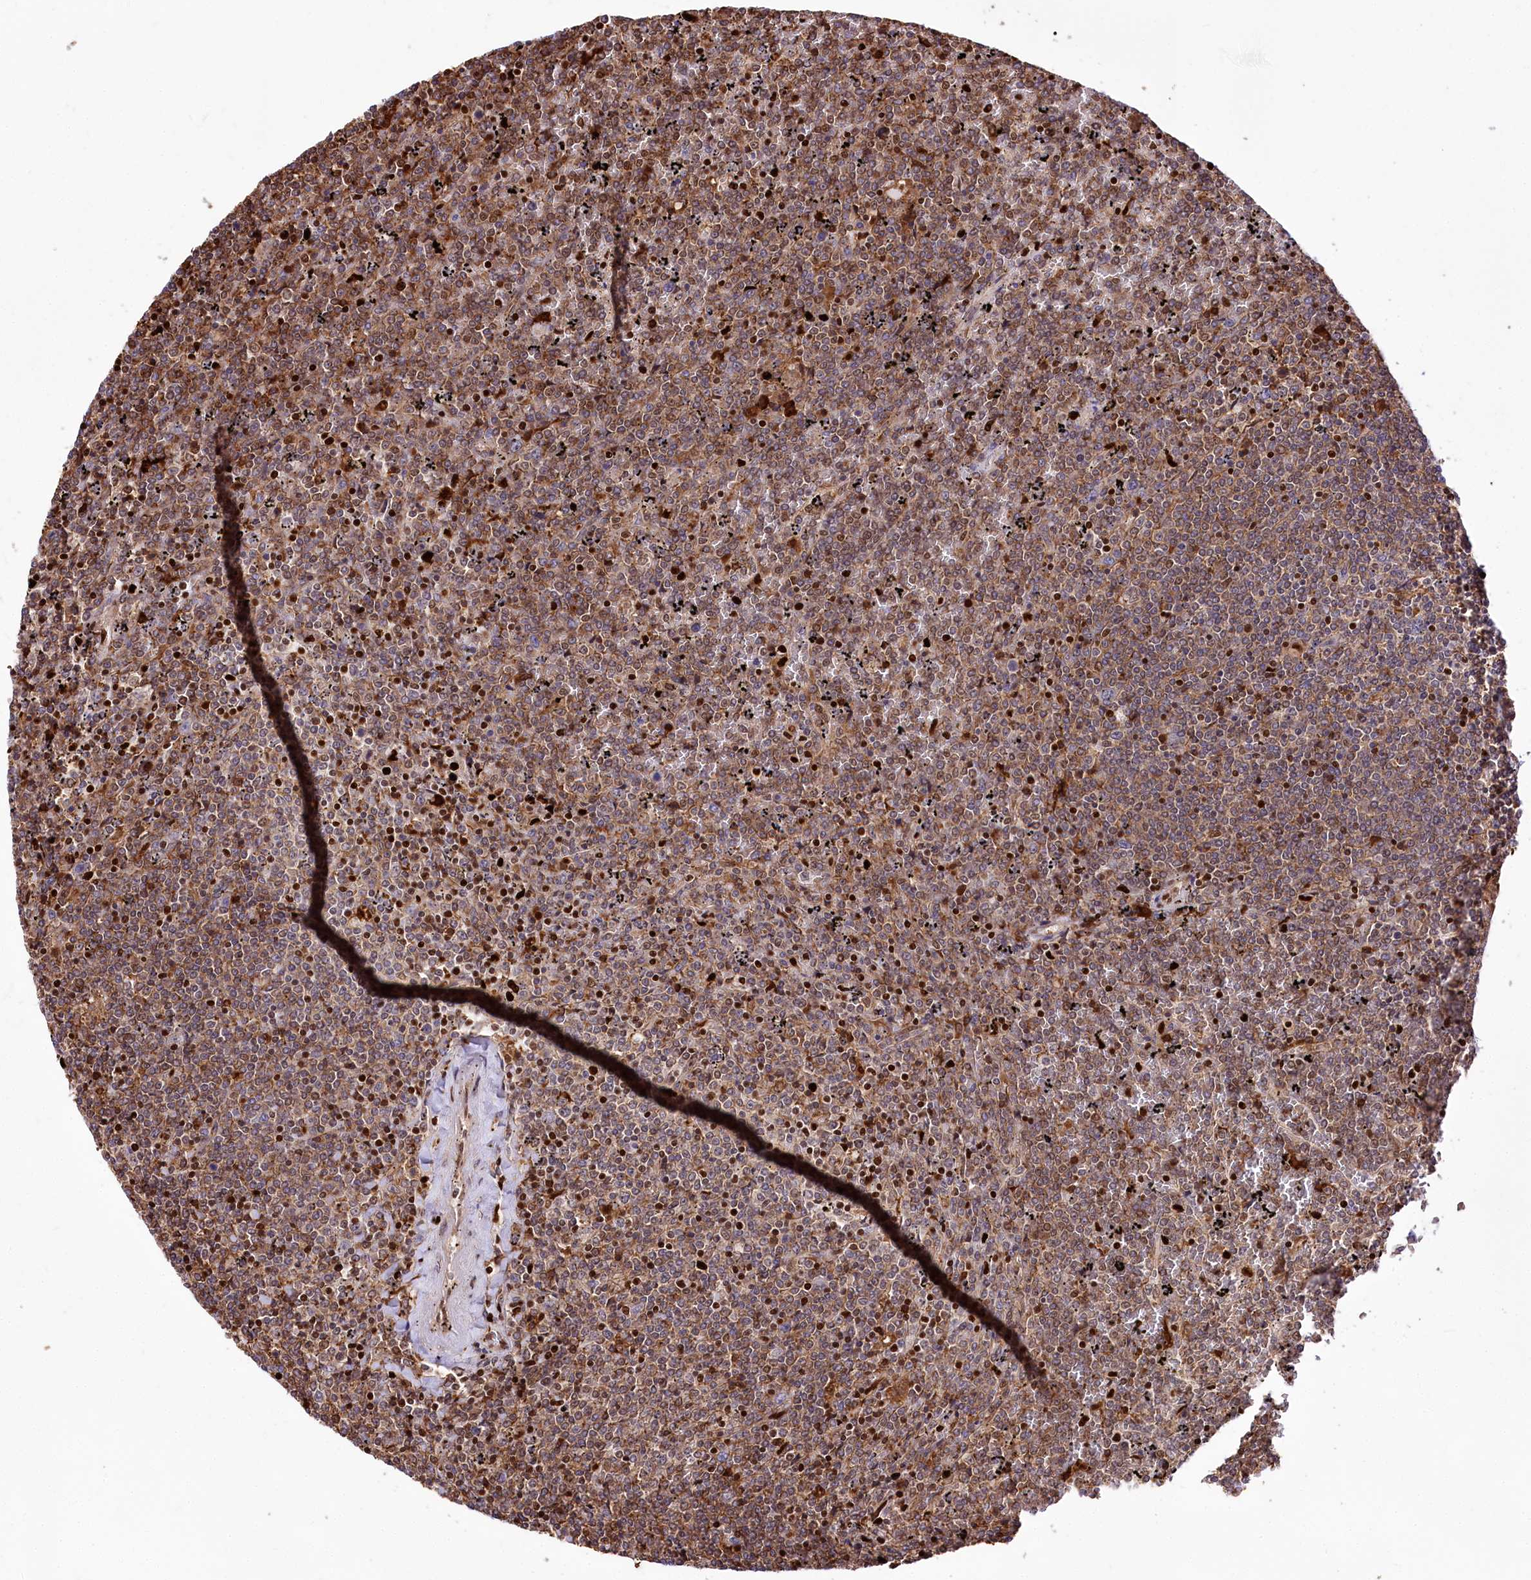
{"staining": {"intensity": "strong", "quantity": "25%-75%", "location": "nuclear"}, "tissue": "lymphoma", "cell_type": "Tumor cells", "image_type": "cancer", "snomed": [{"axis": "morphology", "description": "Malignant lymphoma, non-Hodgkin's type, Low grade"}, {"axis": "topography", "description": "Spleen"}], "caption": "Immunohistochemistry staining of low-grade malignant lymphoma, non-Hodgkin's type, which shows high levels of strong nuclear positivity in about 25%-75% of tumor cells indicating strong nuclear protein expression. The staining was performed using DAB (brown) for protein detection and nuclei were counterstained in hematoxylin (blue).", "gene": "FIGN", "patient": {"sex": "female", "age": 19}}